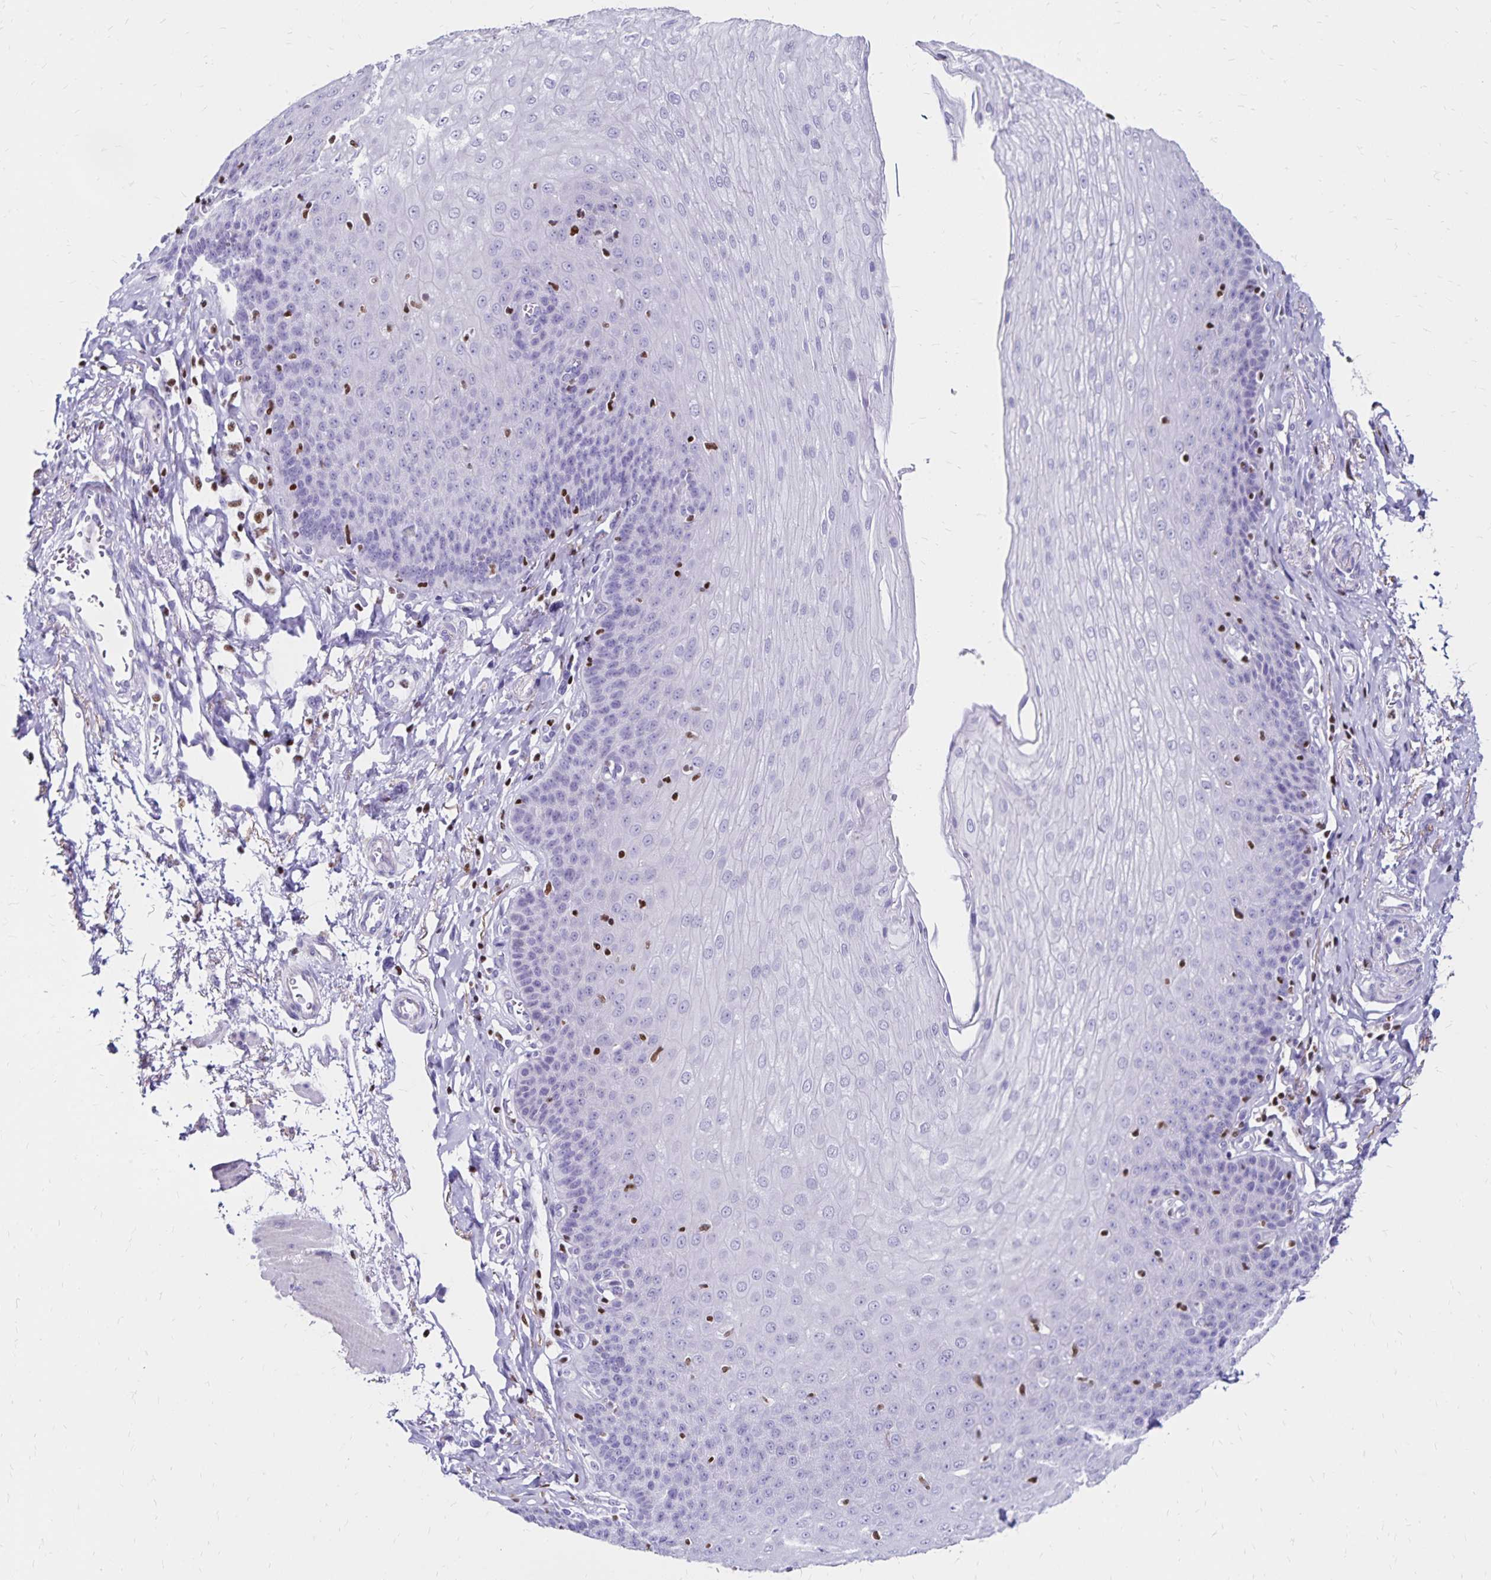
{"staining": {"intensity": "negative", "quantity": "none", "location": "none"}, "tissue": "esophagus", "cell_type": "Squamous epithelial cells", "image_type": "normal", "snomed": [{"axis": "morphology", "description": "Normal tissue, NOS"}, {"axis": "topography", "description": "Esophagus"}], "caption": "Human esophagus stained for a protein using IHC reveals no positivity in squamous epithelial cells.", "gene": "IKZF1", "patient": {"sex": "female", "age": 81}}